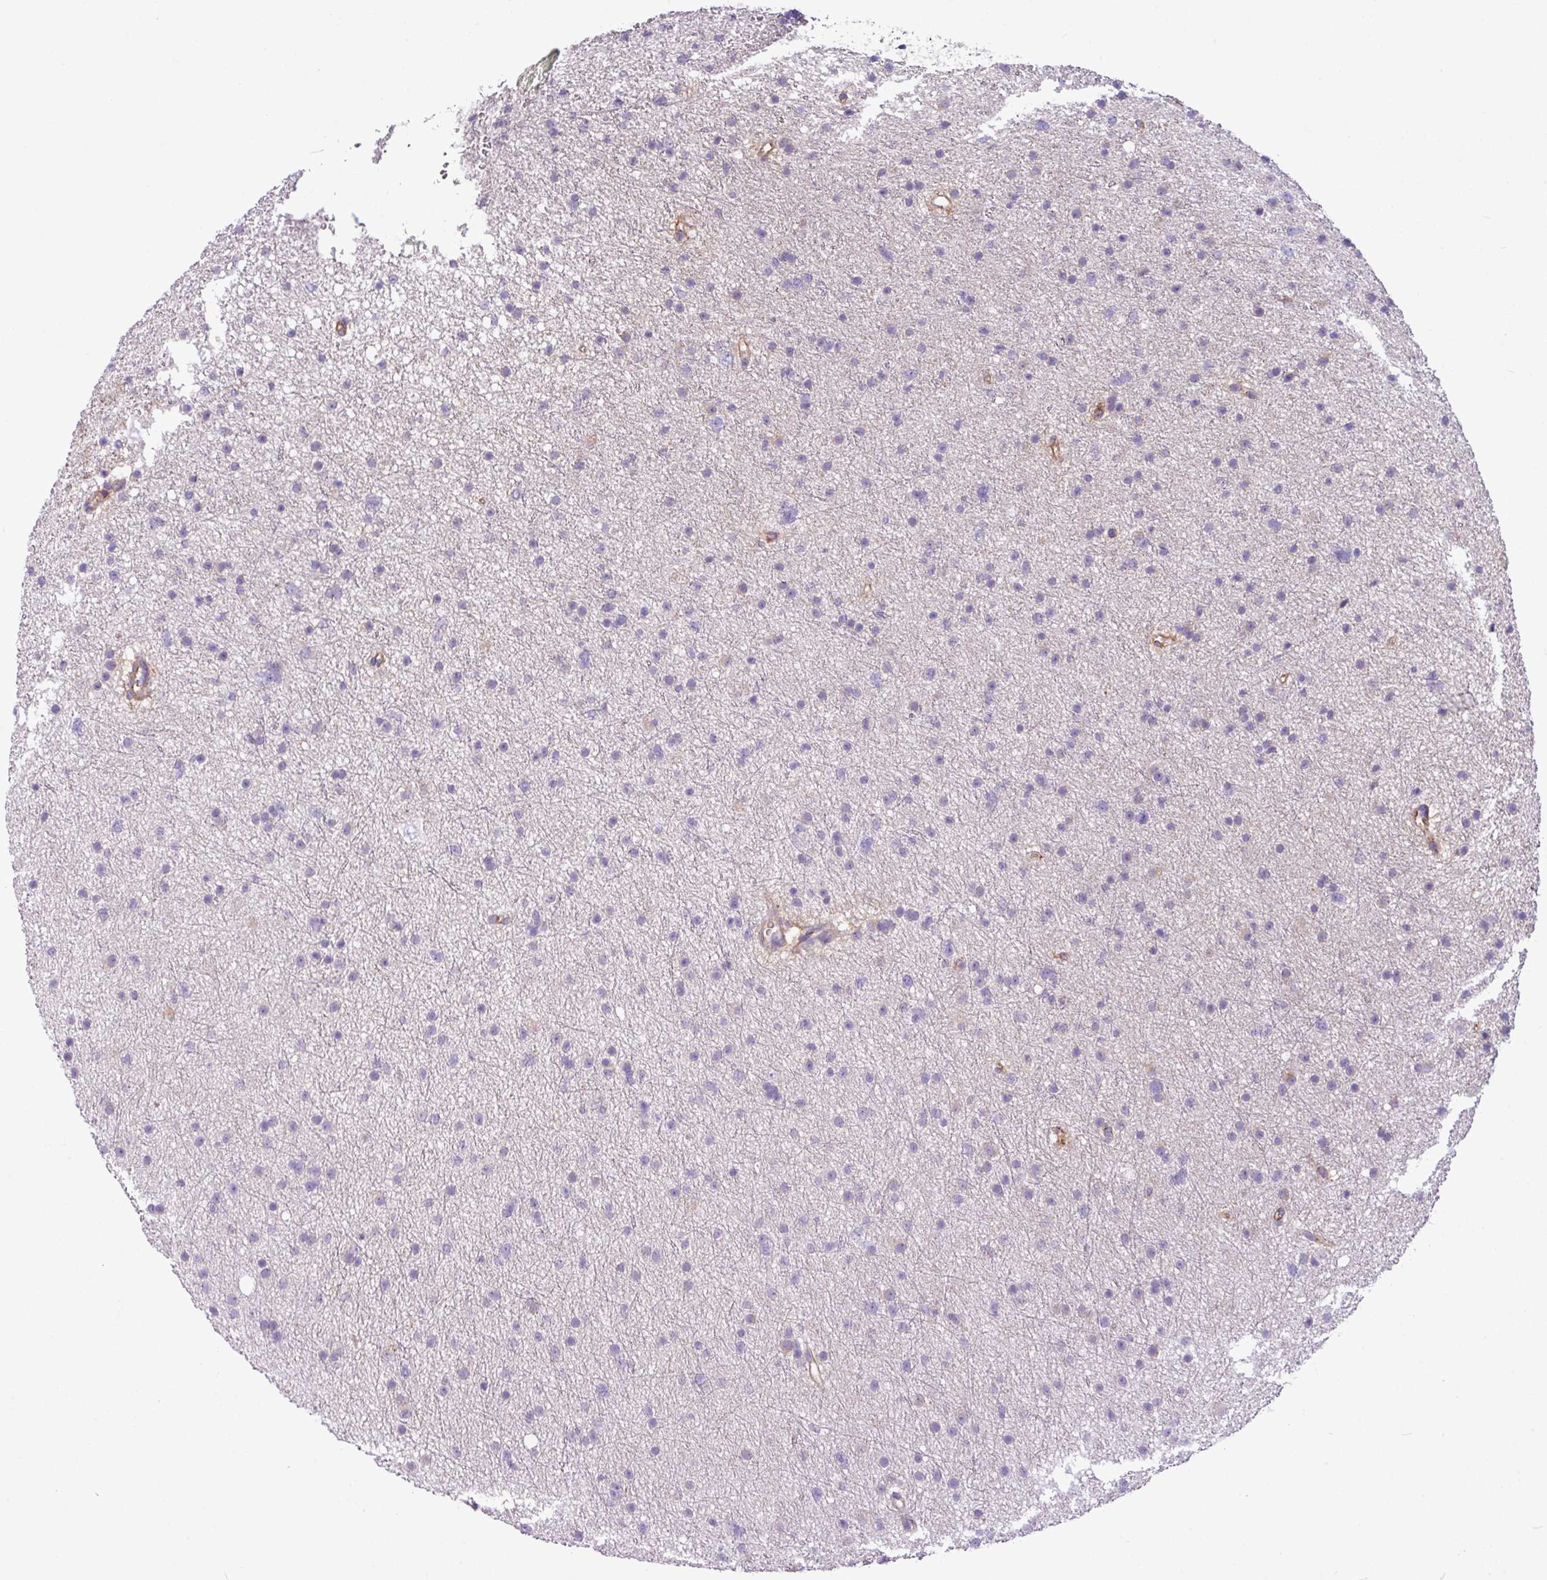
{"staining": {"intensity": "negative", "quantity": "none", "location": "none"}, "tissue": "glioma", "cell_type": "Tumor cells", "image_type": "cancer", "snomed": [{"axis": "morphology", "description": "Glioma, malignant, Low grade"}, {"axis": "topography", "description": "Cerebral cortex"}], "caption": "Micrograph shows no significant protein staining in tumor cells of malignant low-grade glioma.", "gene": "XNDC1N", "patient": {"sex": "female", "age": 39}}